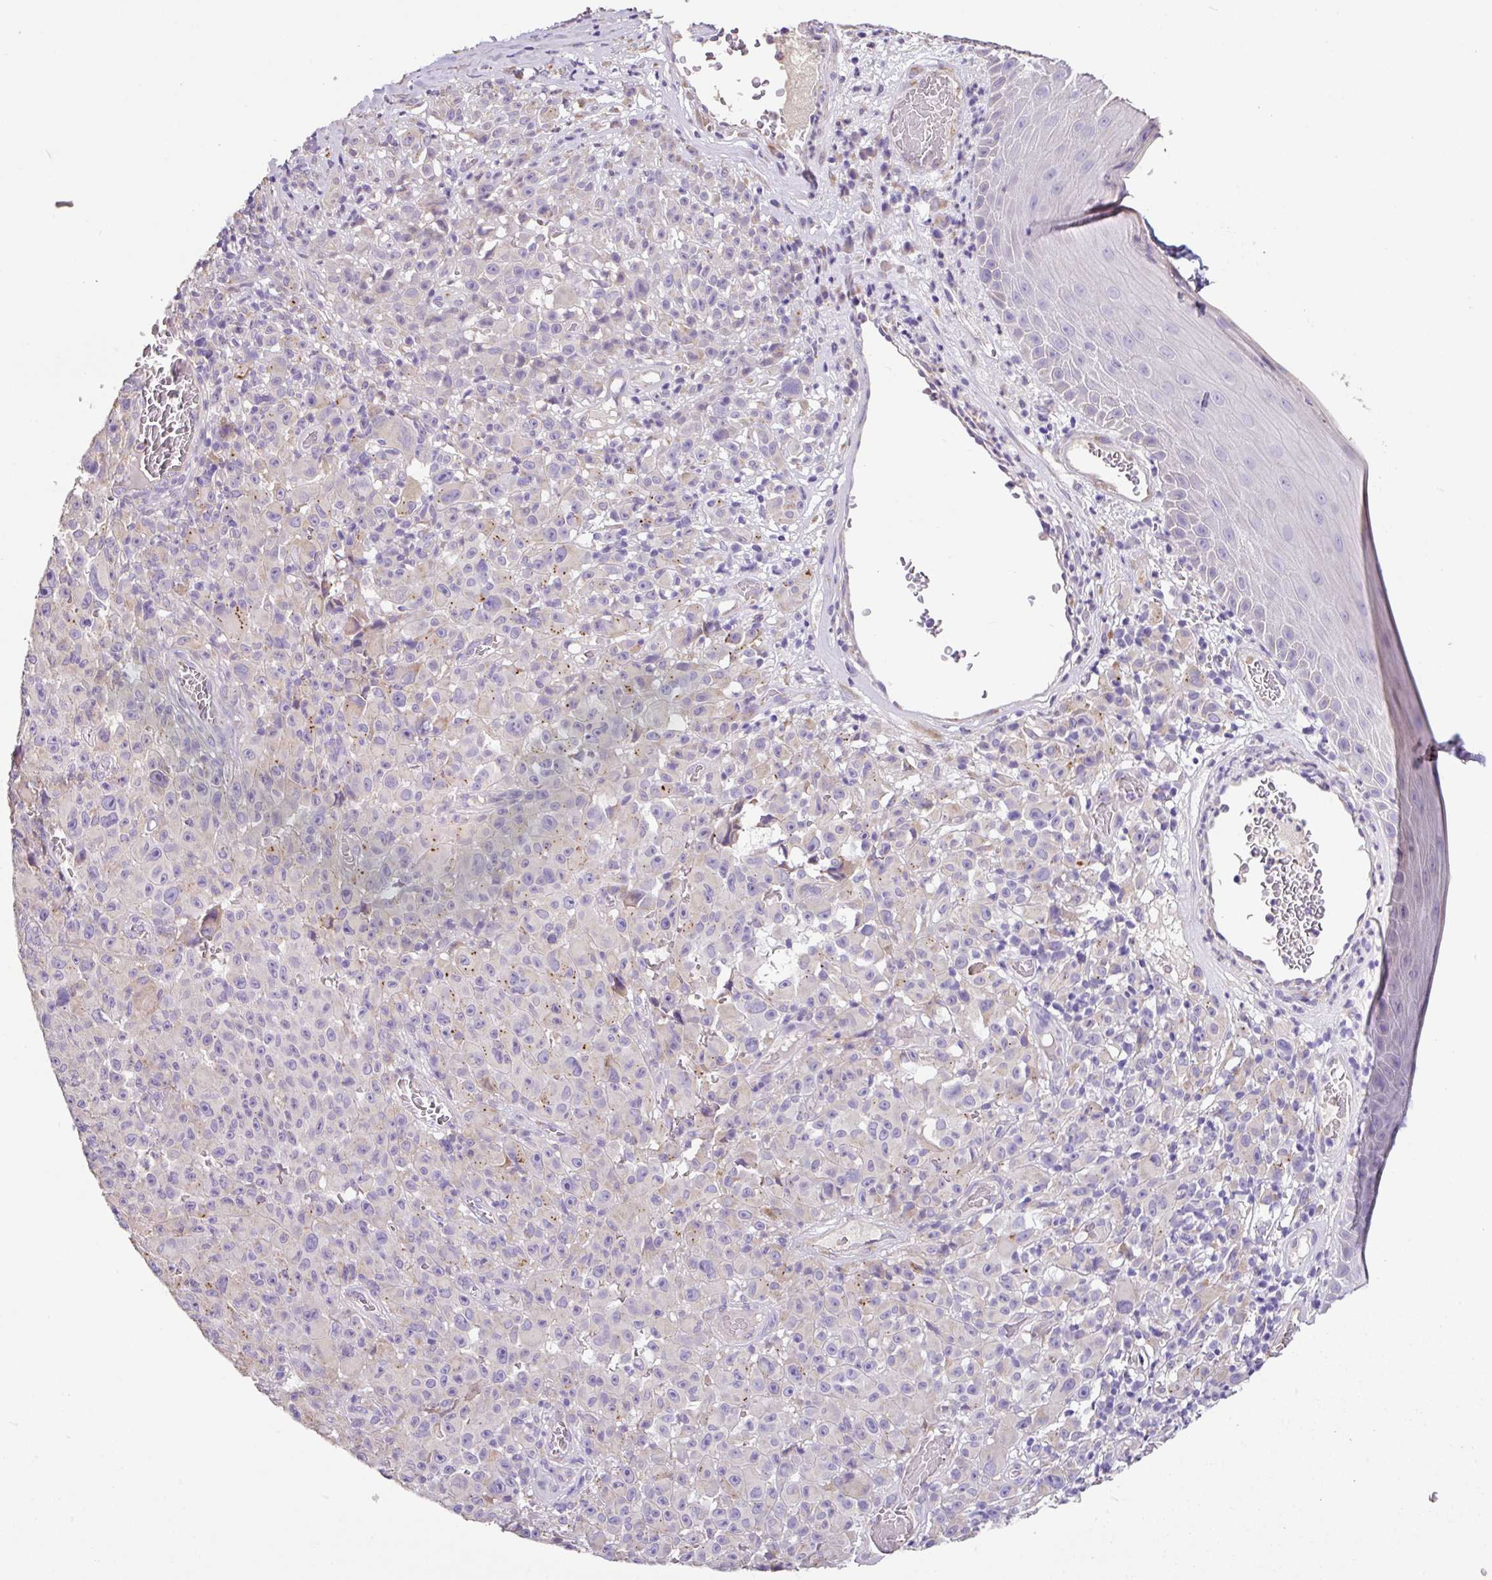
{"staining": {"intensity": "negative", "quantity": "none", "location": "none"}, "tissue": "melanoma", "cell_type": "Tumor cells", "image_type": "cancer", "snomed": [{"axis": "morphology", "description": "Malignant melanoma, NOS"}, {"axis": "topography", "description": "Skin"}], "caption": "This is an immunohistochemistry histopathology image of melanoma. There is no expression in tumor cells.", "gene": "ZG16", "patient": {"sex": "female", "age": 82}}